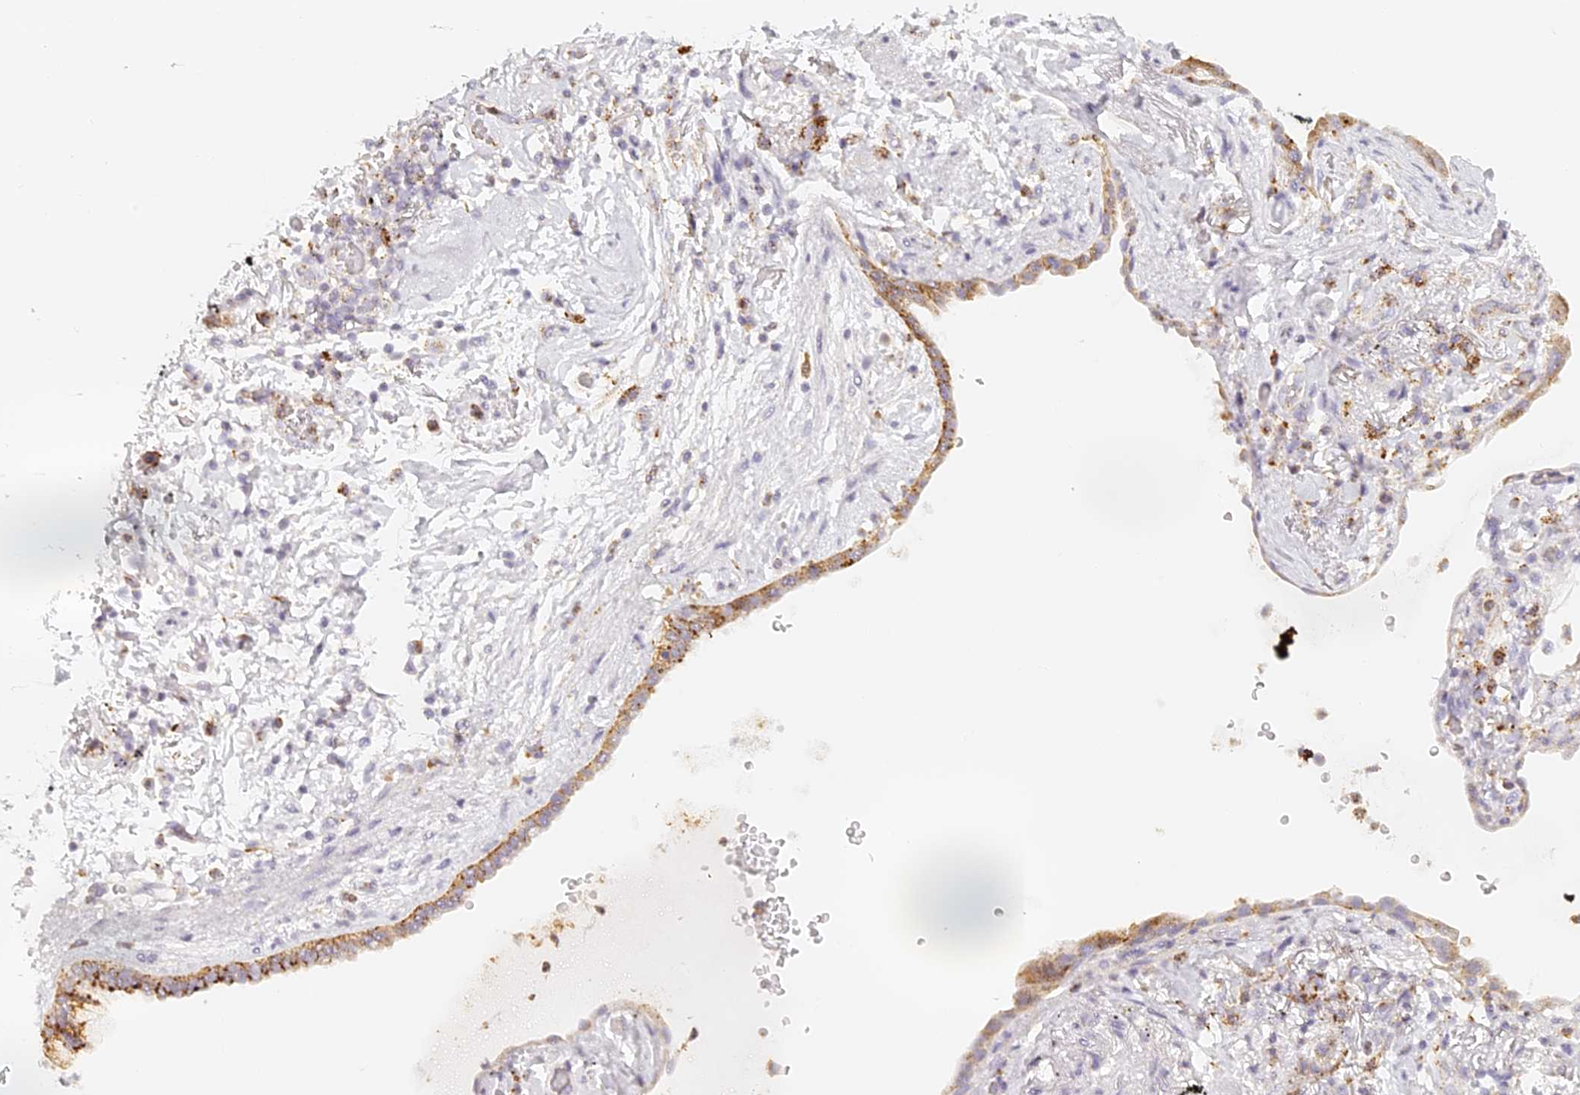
{"staining": {"intensity": "moderate", "quantity": ">75%", "location": "cytoplasmic/membranous"}, "tissue": "lung cancer", "cell_type": "Tumor cells", "image_type": "cancer", "snomed": [{"axis": "morphology", "description": "Adenocarcinoma, NOS"}, {"axis": "topography", "description": "Lung"}], "caption": "The image exhibits immunohistochemical staining of lung adenocarcinoma. There is moderate cytoplasmic/membranous expression is appreciated in about >75% of tumor cells. The staining was performed using DAB to visualize the protein expression in brown, while the nuclei were stained in blue with hematoxylin (Magnification: 20x).", "gene": "LAMP2", "patient": {"sex": "female", "age": 70}}